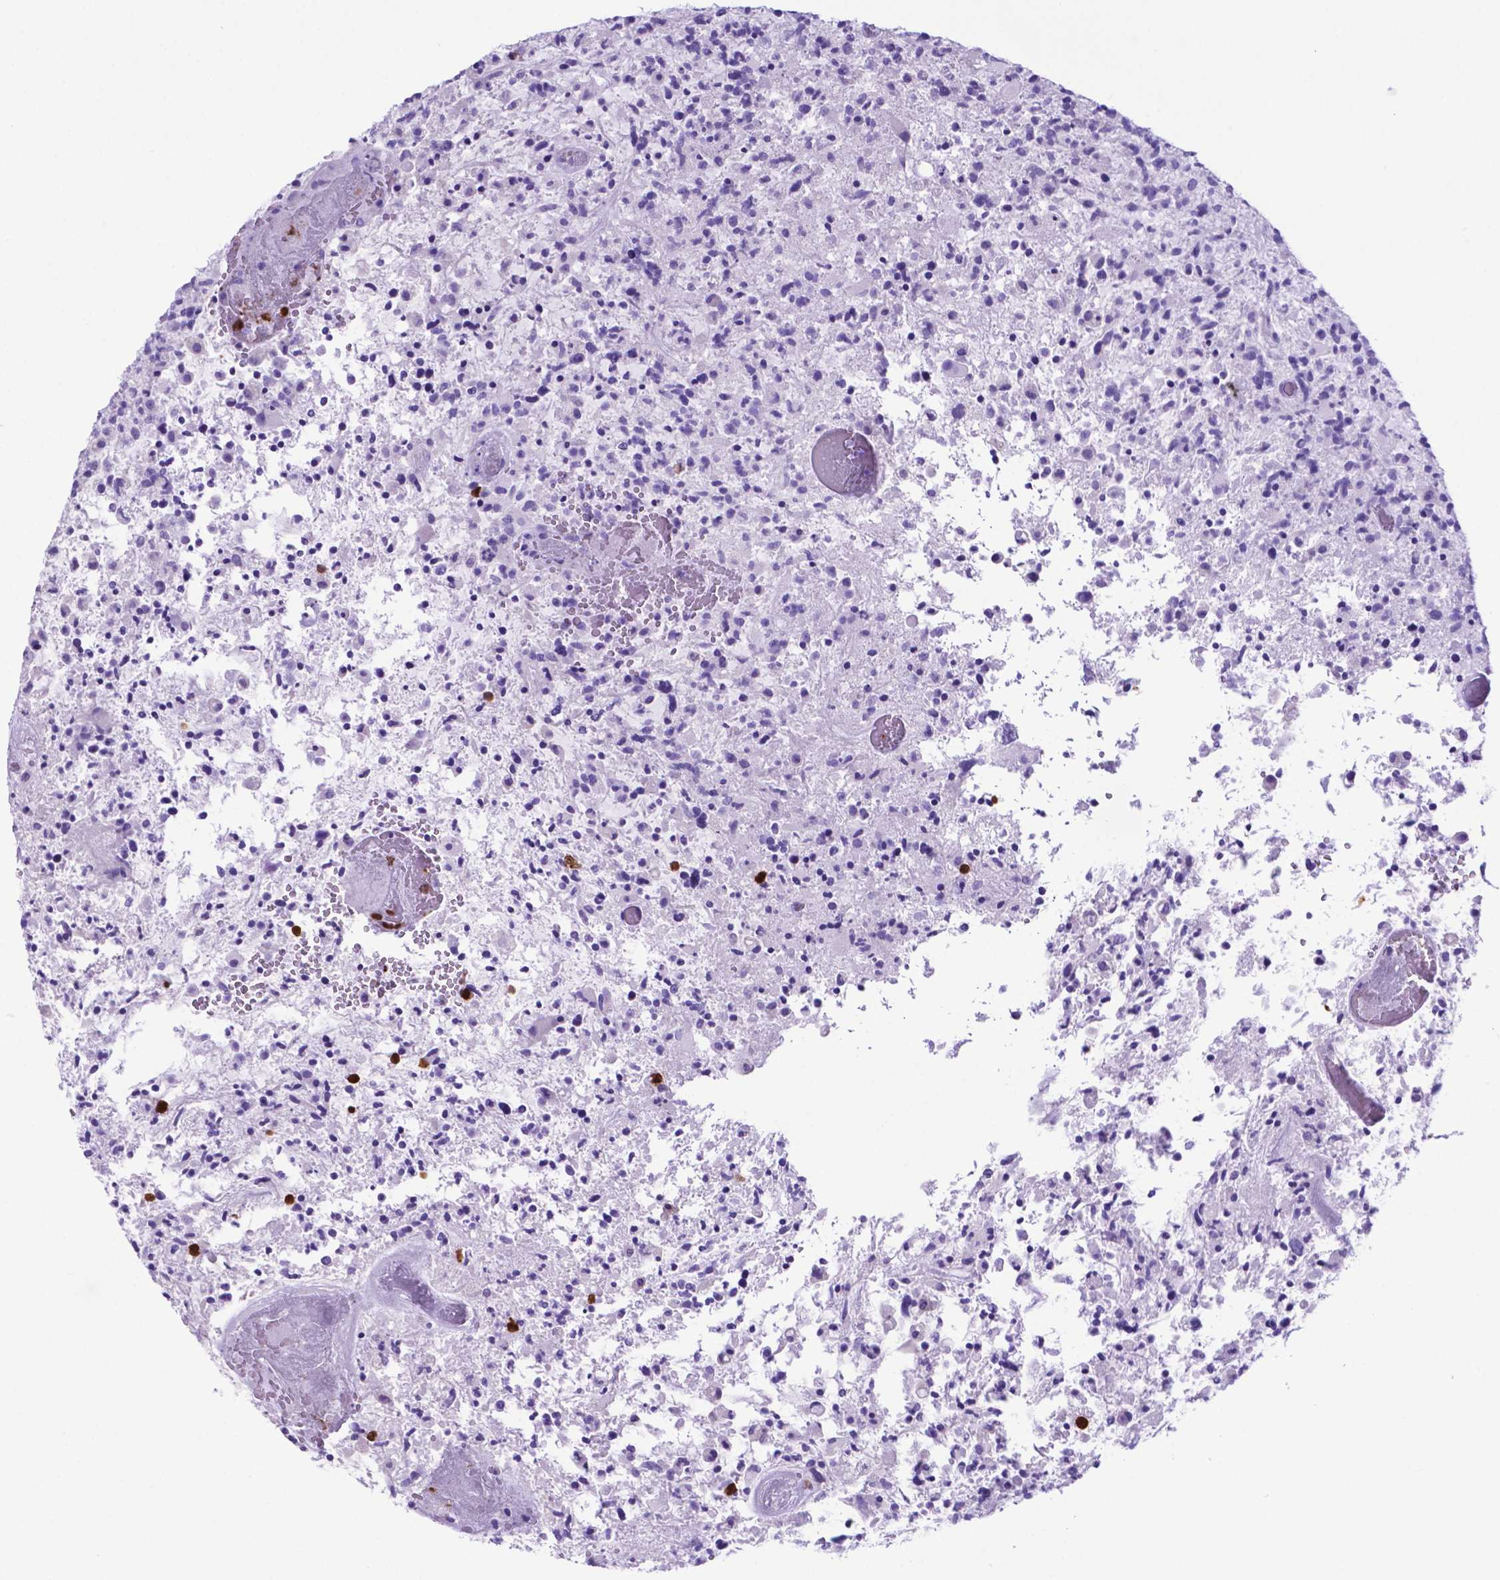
{"staining": {"intensity": "negative", "quantity": "none", "location": "none"}, "tissue": "glioma", "cell_type": "Tumor cells", "image_type": "cancer", "snomed": [{"axis": "morphology", "description": "Glioma, malignant, High grade"}, {"axis": "topography", "description": "Brain"}], "caption": "A histopathology image of glioma stained for a protein reveals no brown staining in tumor cells. Nuclei are stained in blue.", "gene": "LZTR1", "patient": {"sex": "female", "age": 71}}